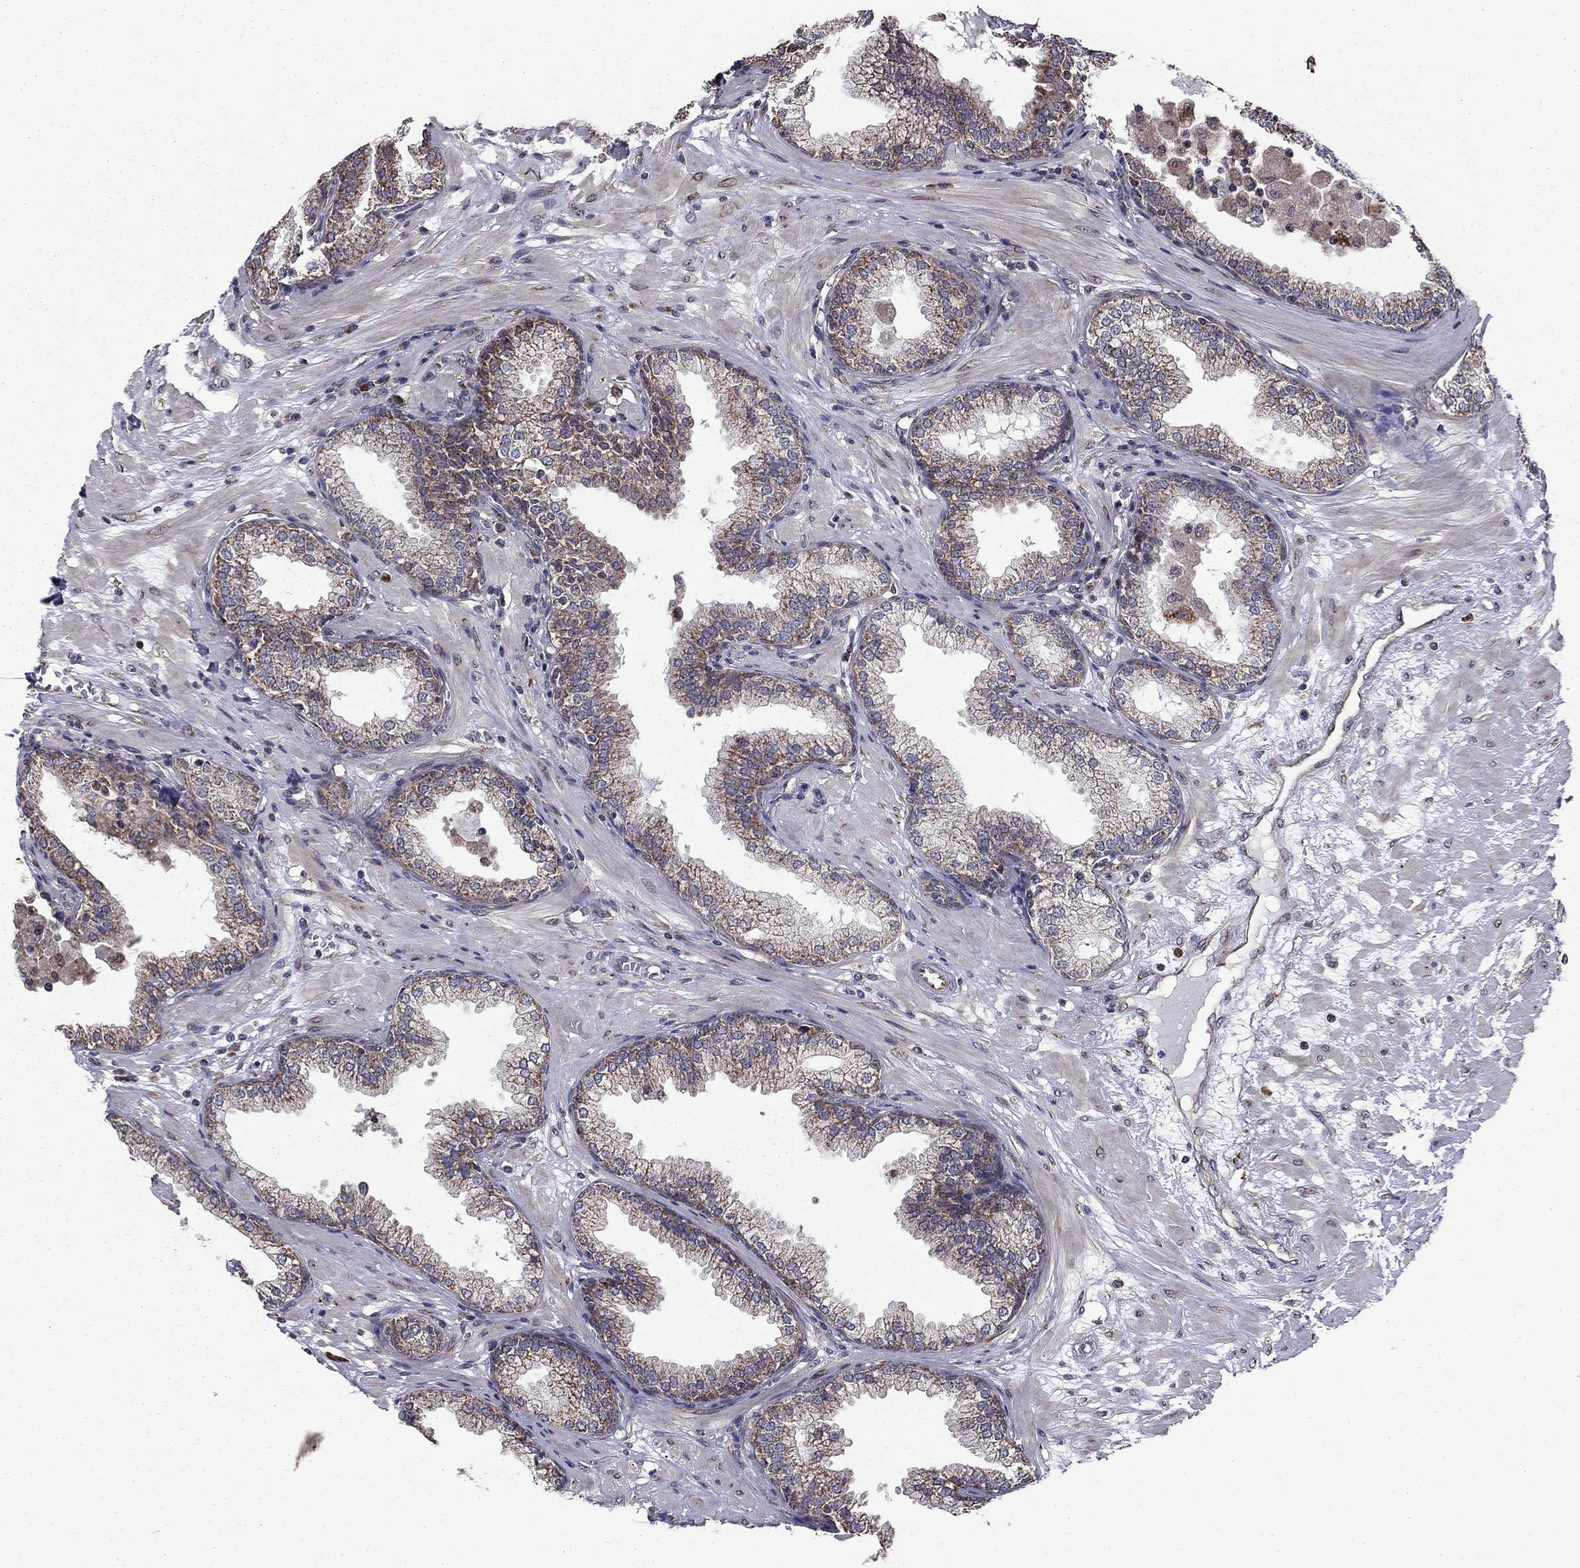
{"staining": {"intensity": "moderate", "quantity": "25%-75%", "location": "cytoplasmic/membranous"}, "tissue": "prostate", "cell_type": "Glandular cells", "image_type": "normal", "snomed": [{"axis": "morphology", "description": "Normal tissue, NOS"}, {"axis": "topography", "description": "Prostate"}], "caption": "Immunohistochemistry (IHC) histopathology image of unremarkable prostate: human prostate stained using IHC reveals medium levels of moderate protein expression localized specifically in the cytoplasmic/membranous of glandular cells, appearing as a cytoplasmic/membranous brown color.", "gene": "NKIRAS1", "patient": {"sex": "male", "age": 64}}